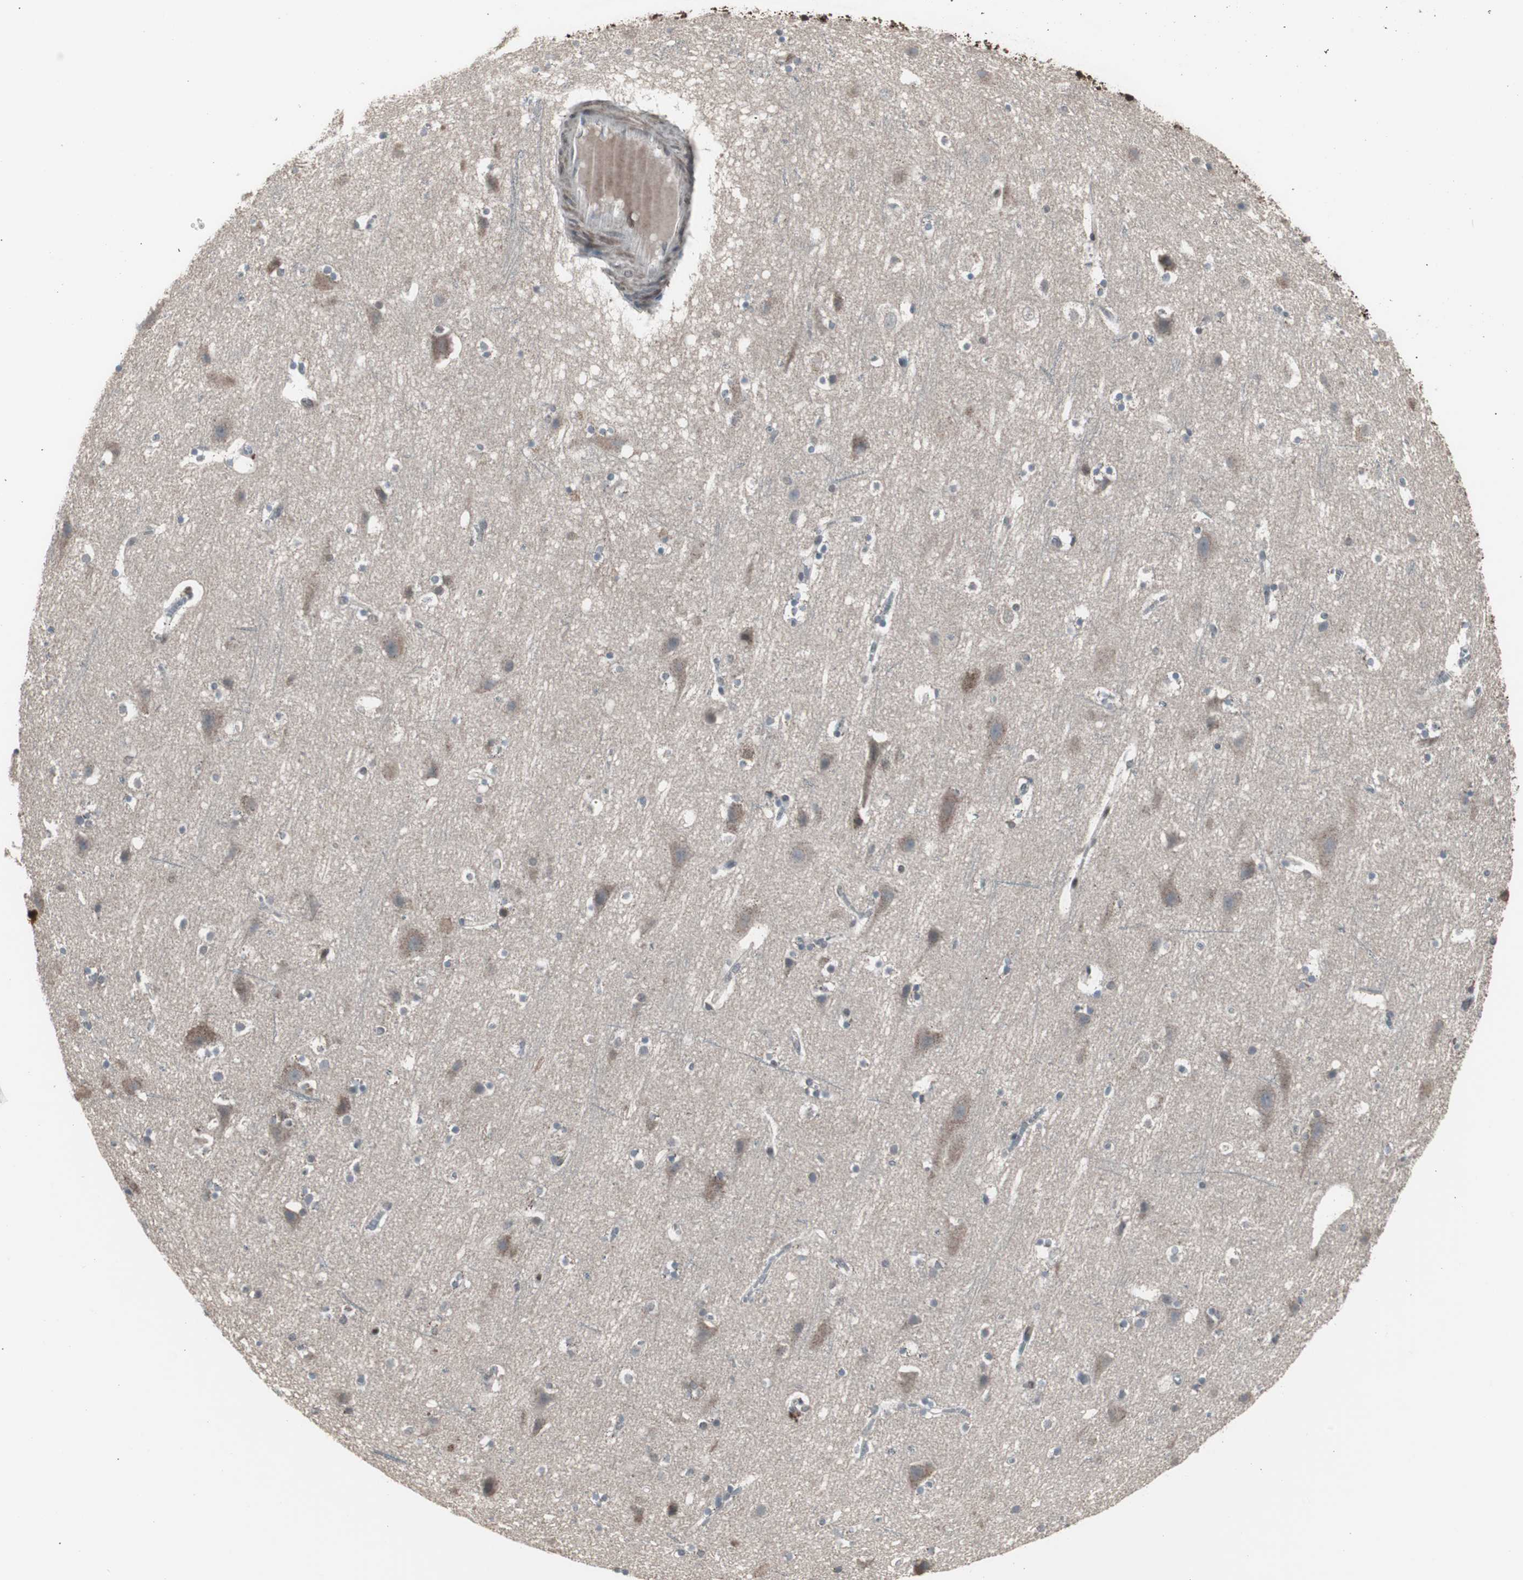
{"staining": {"intensity": "weak", "quantity": "<25%", "location": "nuclear"}, "tissue": "cerebral cortex", "cell_type": "Endothelial cells", "image_type": "normal", "snomed": [{"axis": "morphology", "description": "Normal tissue, NOS"}, {"axis": "topography", "description": "Cerebral cortex"}], "caption": "High magnification brightfield microscopy of unremarkable cerebral cortex stained with DAB (3,3'-diaminobenzidine) (brown) and counterstained with hematoxylin (blue): endothelial cells show no significant staining. The staining is performed using DAB (3,3'-diaminobenzidine) brown chromogen with nuclei counter-stained in using hematoxylin.", "gene": "RXRA", "patient": {"sex": "male", "age": 45}}